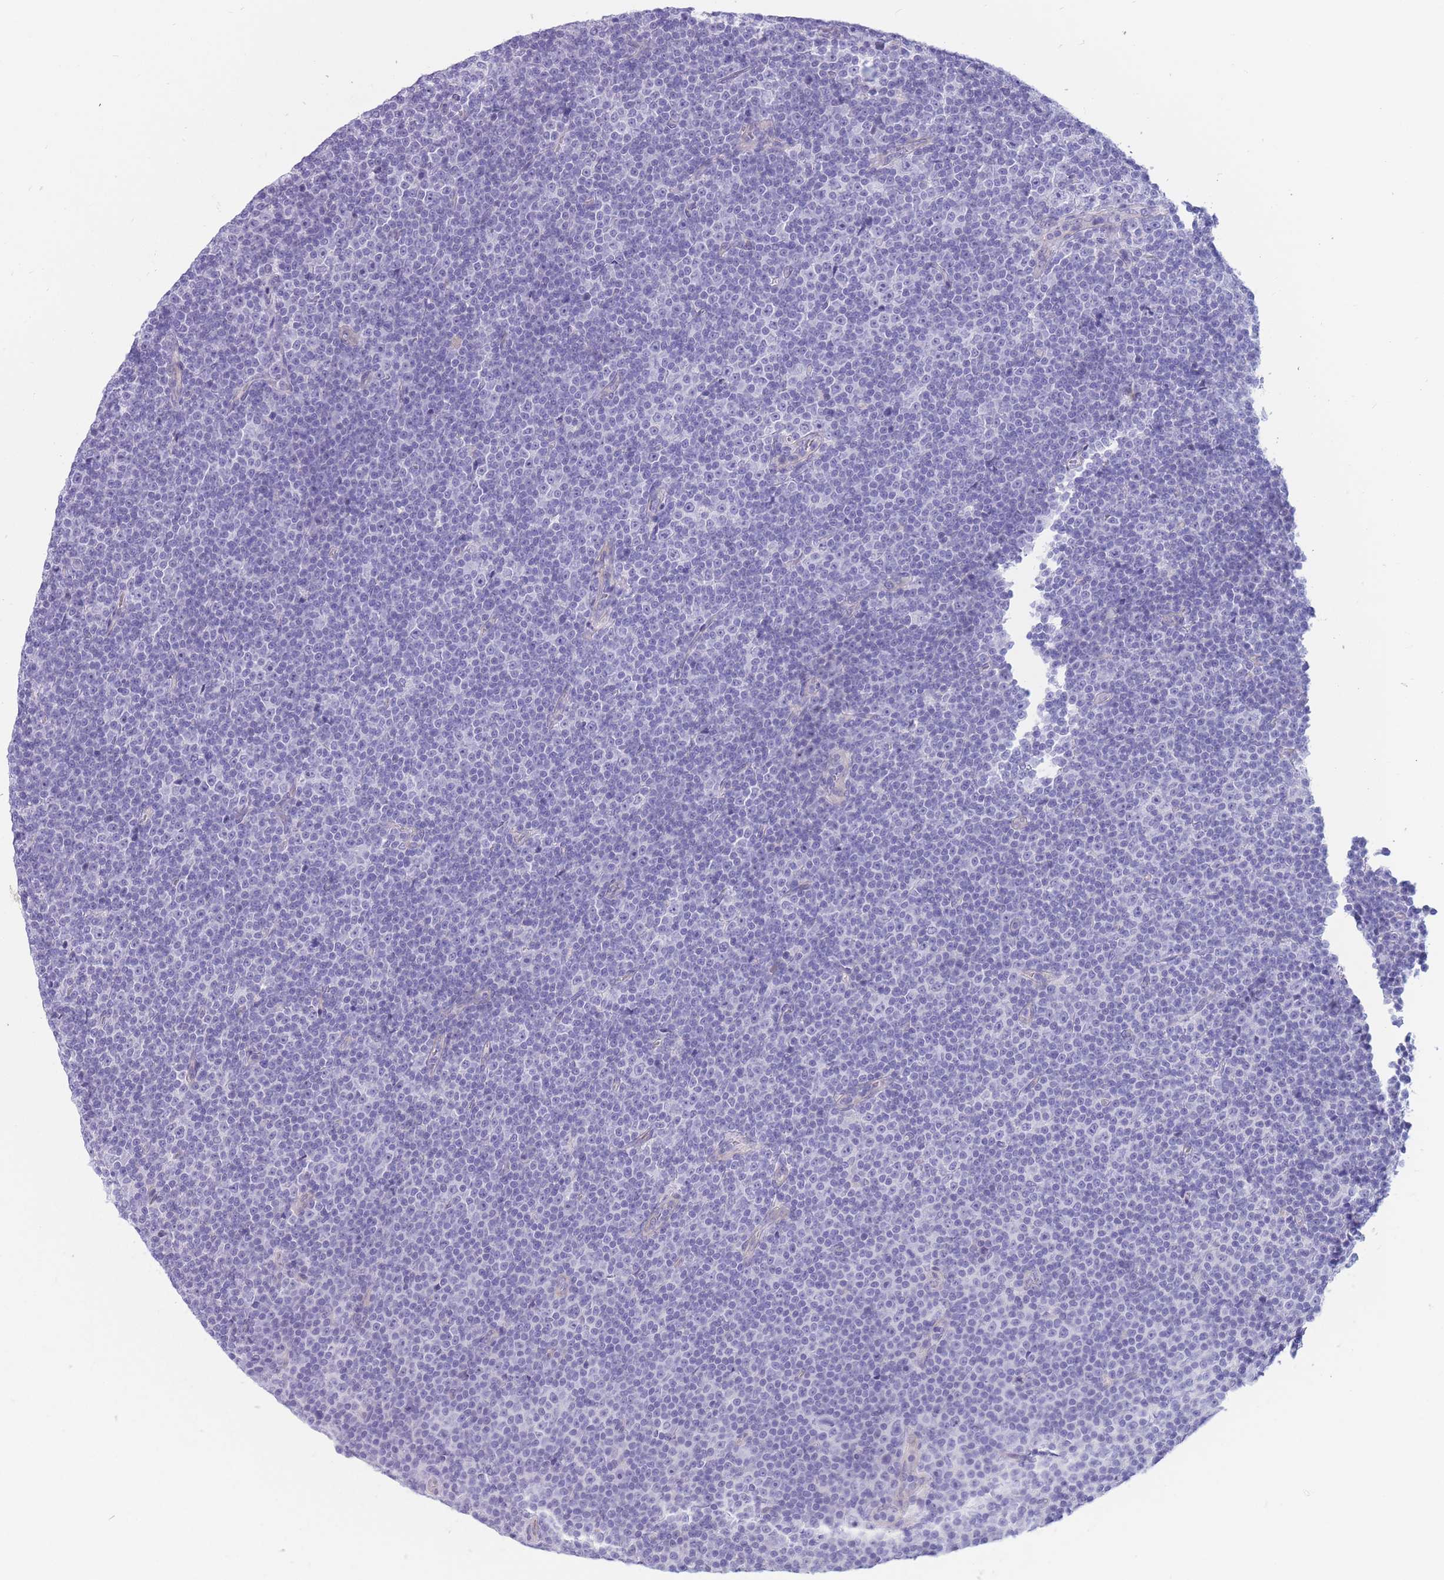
{"staining": {"intensity": "negative", "quantity": "none", "location": "none"}, "tissue": "lymphoma", "cell_type": "Tumor cells", "image_type": "cancer", "snomed": [{"axis": "morphology", "description": "Malignant lymphoma, non-Hodgkin's type, Low grade"}, {"axis": "topography", "description": "Lymph node"}], "caption": "IHC micrograph of malignant lymphoma, non-Hodgkin's type (low-grade) stained for a protein (brown), which reveals no expression in tumor cells.", "gene": "ZNF311", "patient": {"sex": "female", "age": 67}}